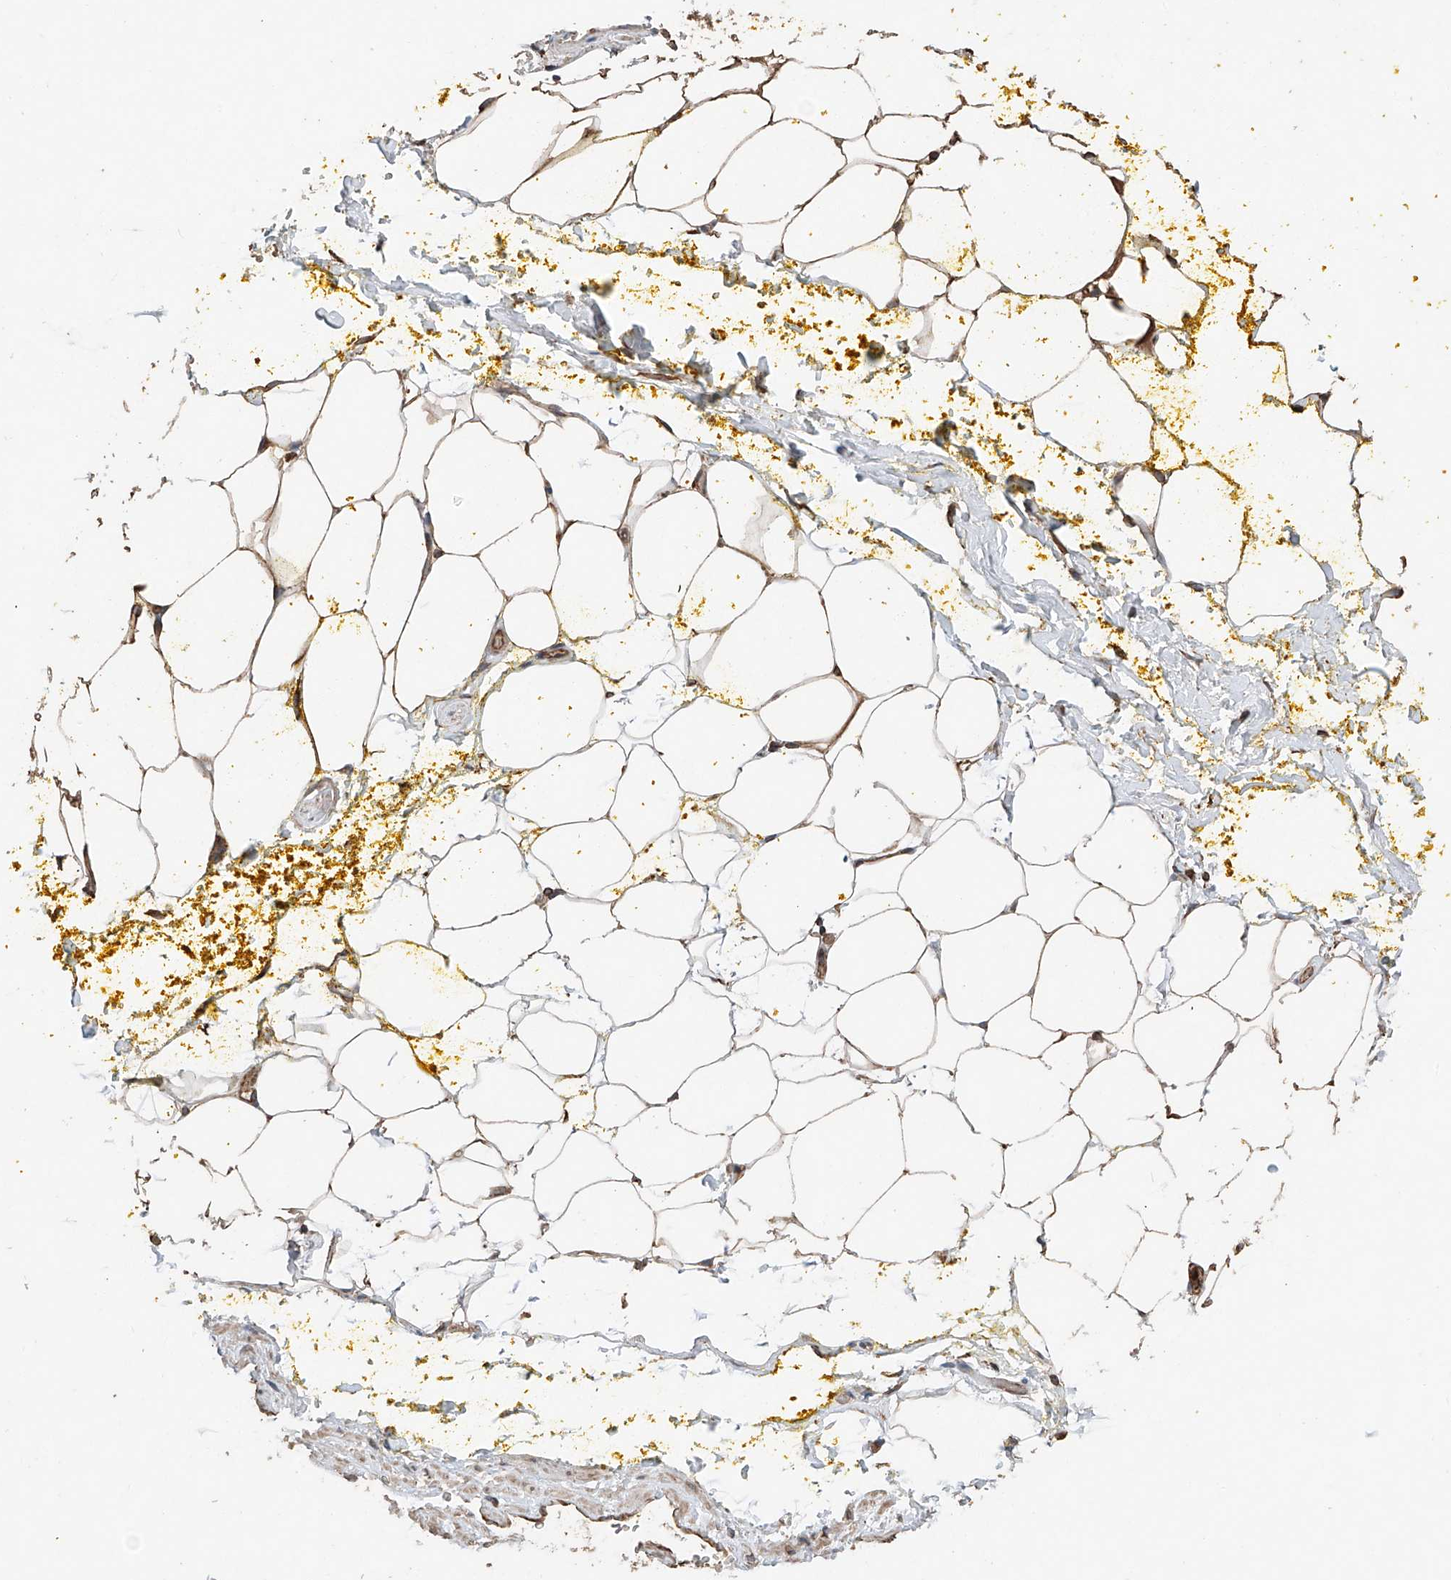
{"staining": {"intensity": "strong", "quantity": ">75%", "location": "cytoplasmic/membranous"}, "tissue": "adipose tissue", "cell_type": "Adipocytes", "image_type": "normal", "snomed": [{"axis": "morphology", "description": "Normal tissue, NOS"}, {"axis": "morphology", "description": "Adenocarcinoma, Low grade"}, {"axis": "topography", "description": "Prostate"}, {"axis": "topography", "description": "Peripheral nerve tissue"}], "caption": "An image of adipose tissue stained for a protein reveals strong cytoplasmic/membranous brown staining in adipocytes. The protein is stained brown, and the nuclei are stained in blue (DAB IHC with brightfield microscopy, high magnification).", "gene": "AP4B1", "patient": {"sex": "male", "age": 63}}